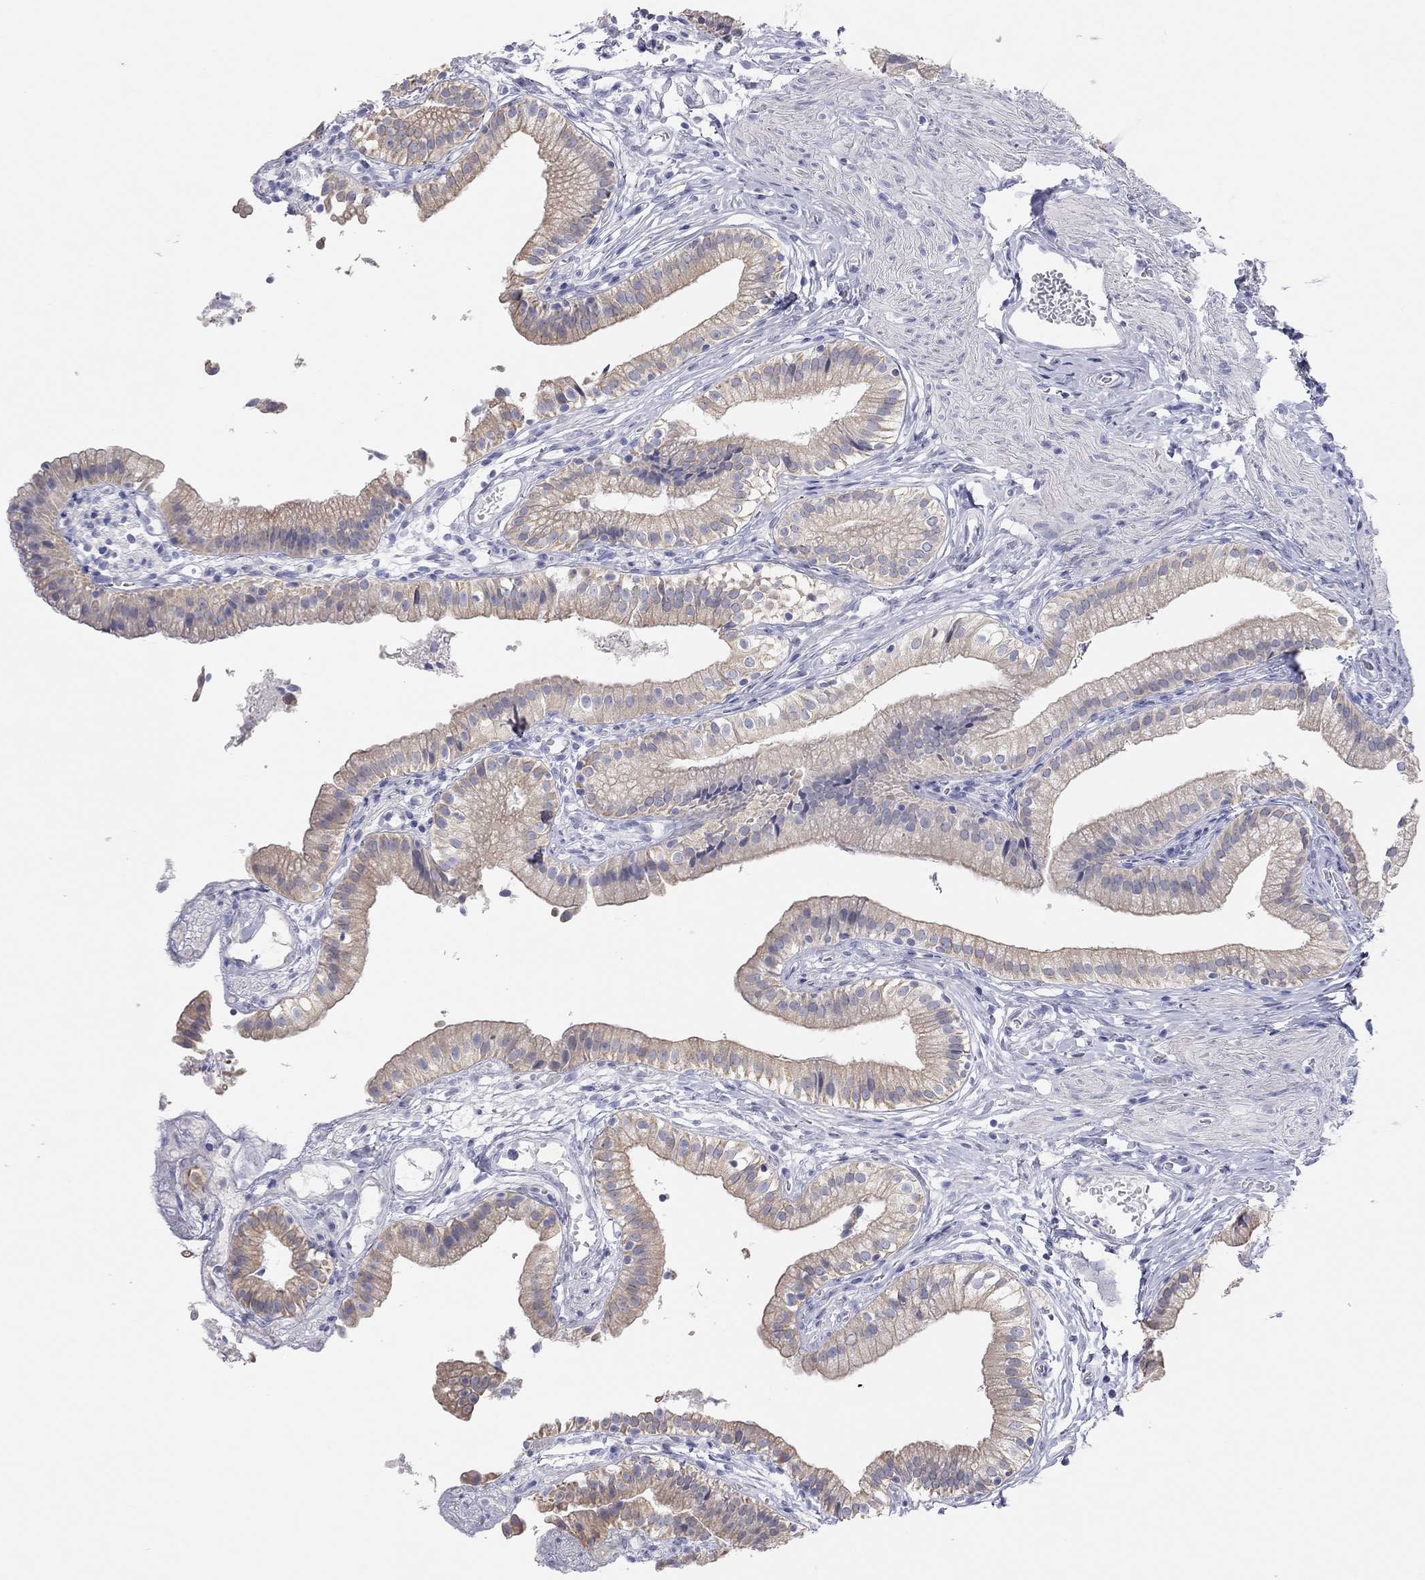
{"staining": {"intensity": "weak", "quantity": "25%-75%", "location": "cytoplasmic/membranous"}, "tissue": "gallbladder", "cell_type": "Glandular cells", "image_type": "normal", "snomed": [{"axis": "morphology", "description": "Normal tissue, NOS"}, {"axis": "topography", "description": "Gallbladder"}], "caption": "Weak cytoplasmic/membranous expression for a protein is present in about 25%-75% of glandular cells of benign gallbladder using immunohistochemistry (IHC).", "gene": "AK8", "patient": {"sex": "female", "age": 47}}